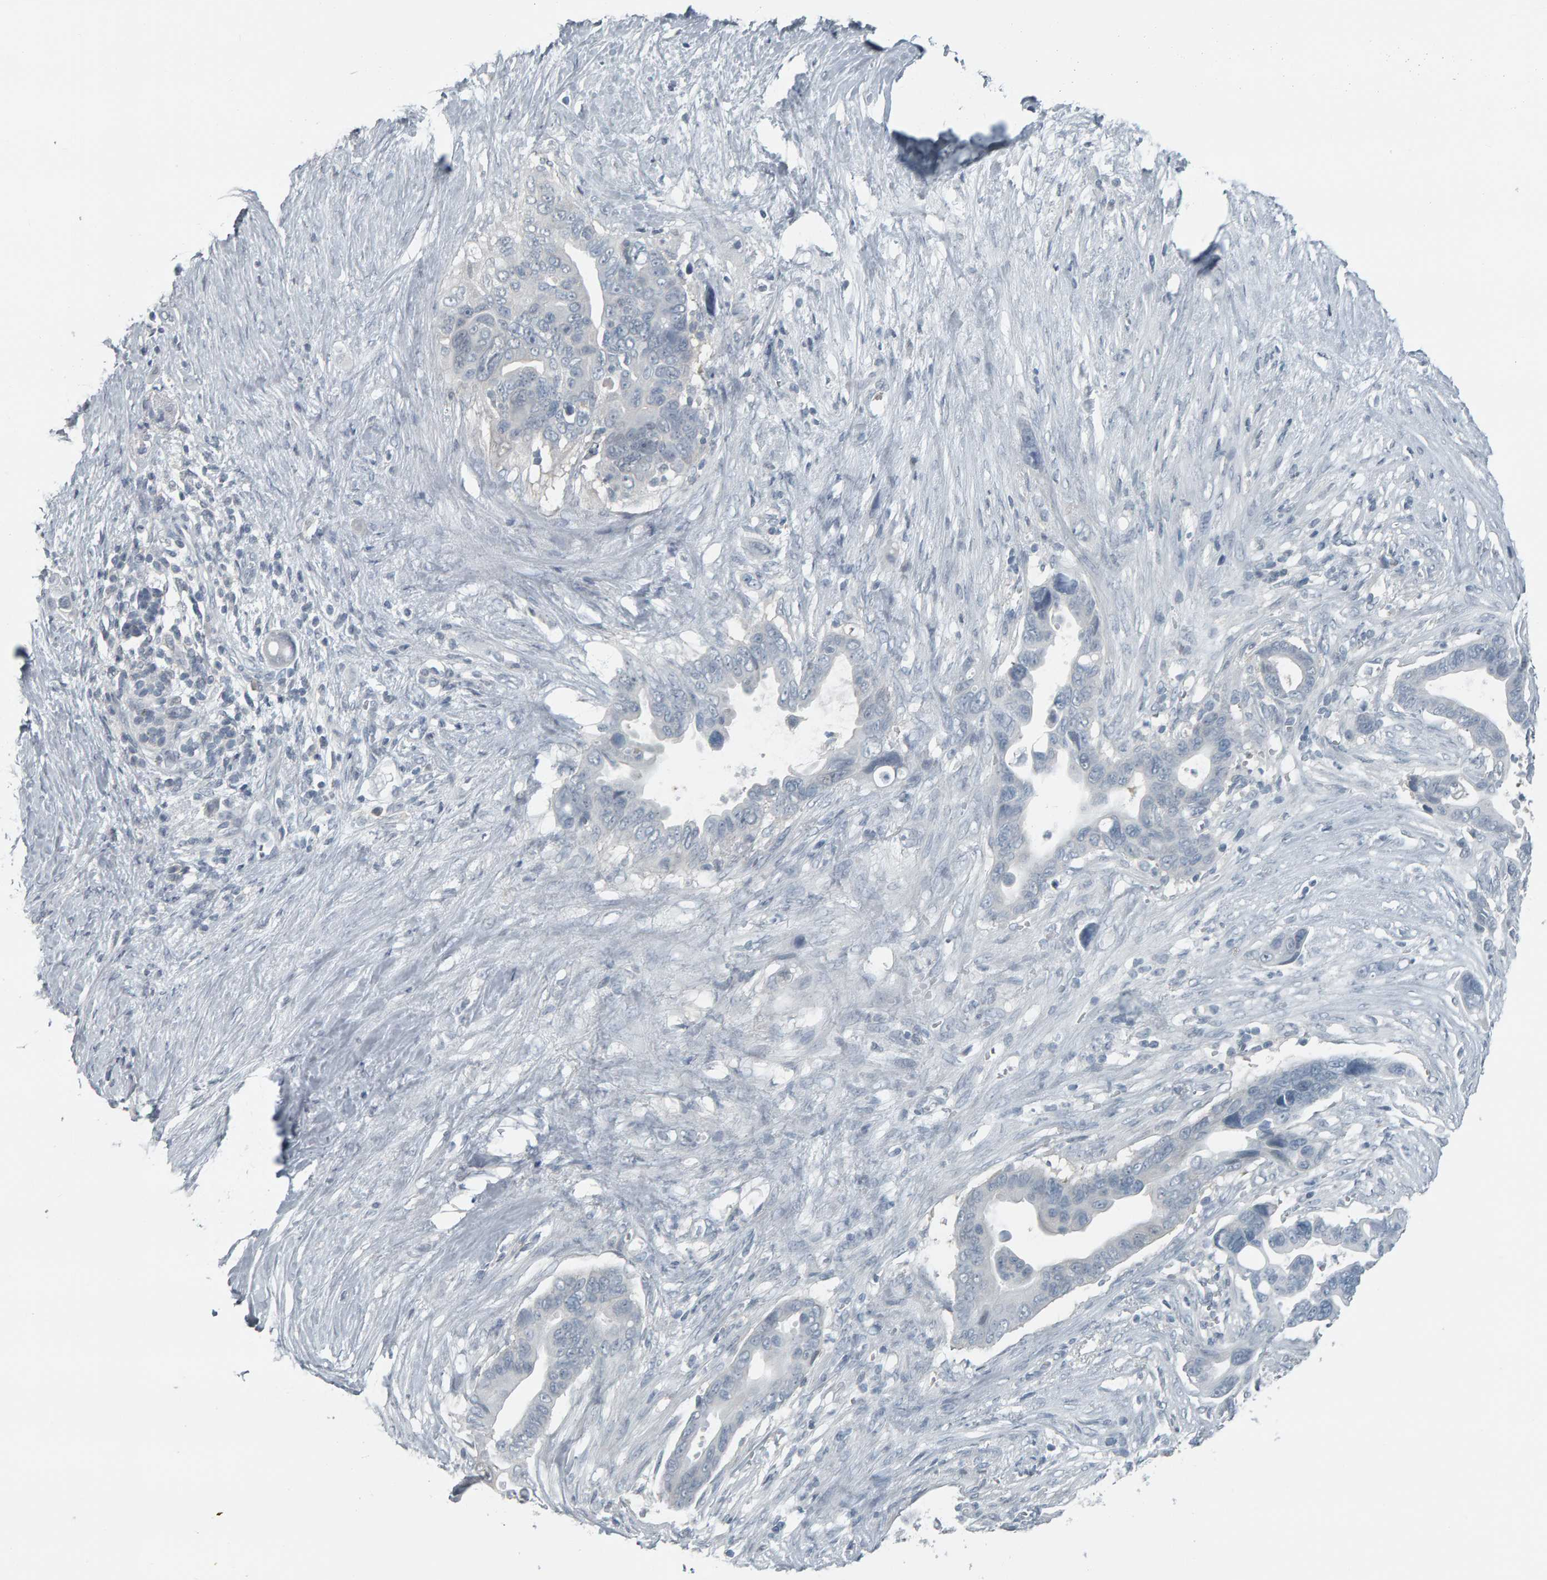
{"staining": {"intensity": "negative", "quantity": "none", "location": "none"}, "tissue": "pancreatic cancer", "cell_type": "Tumor cells", "image_type": "cancer", "snomed": [{"axis": "morphology", "description": "Adenocarcinoma, NOS"}, {"axis": "topography", "description": "Pancreas"}], "caption": "This is a image of immunohistochemistry staining of pancreatic cancer, which shows no expression in tumor cells.", "gene": "PYY", "patient": {"sex": "female", "age": 72}}